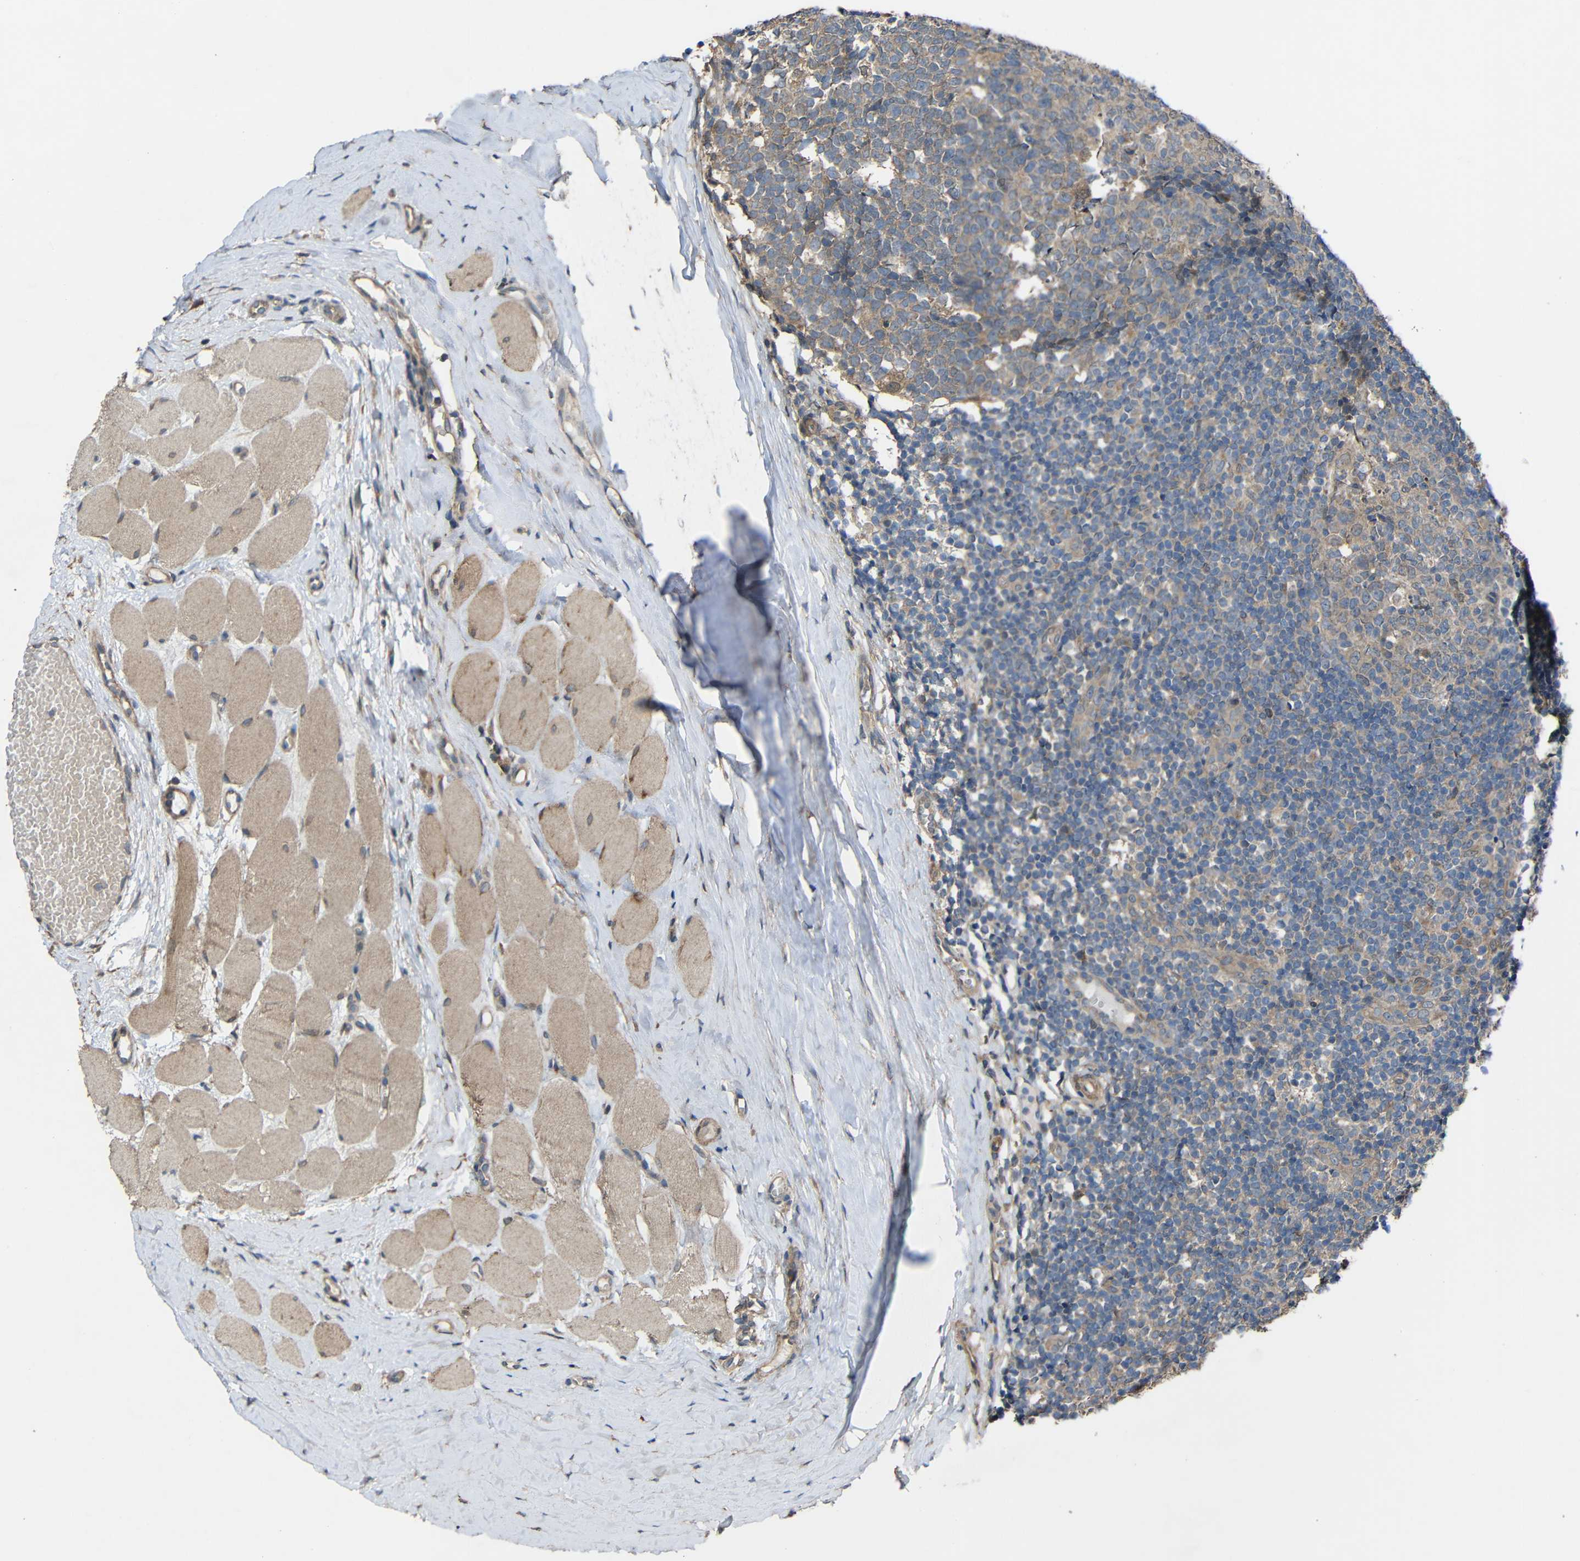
{"staining": {"intensity": "weak", "quantity": "25%-75%", "location": "cytoplasmic/membranous"}, "tissue": "tonsil", "cell_type": "Germinal center cells", "image_type": "normal", "snomed": [{"axis": "morphology", "description": "Normal tissue, NOS"}, {"axis": "topography", "description": "Tonsil"}], "caption": "IHC (DAB) staining of benign human tonsil exhibits weak cytoplasmic/membranous protein staining in approximately 25%-75% of germinal center cells. (DAB IHC with brightfield microscopy, high magnification).", "gene": "CHST9", "patient": {"sex": "female", "age": 19}}